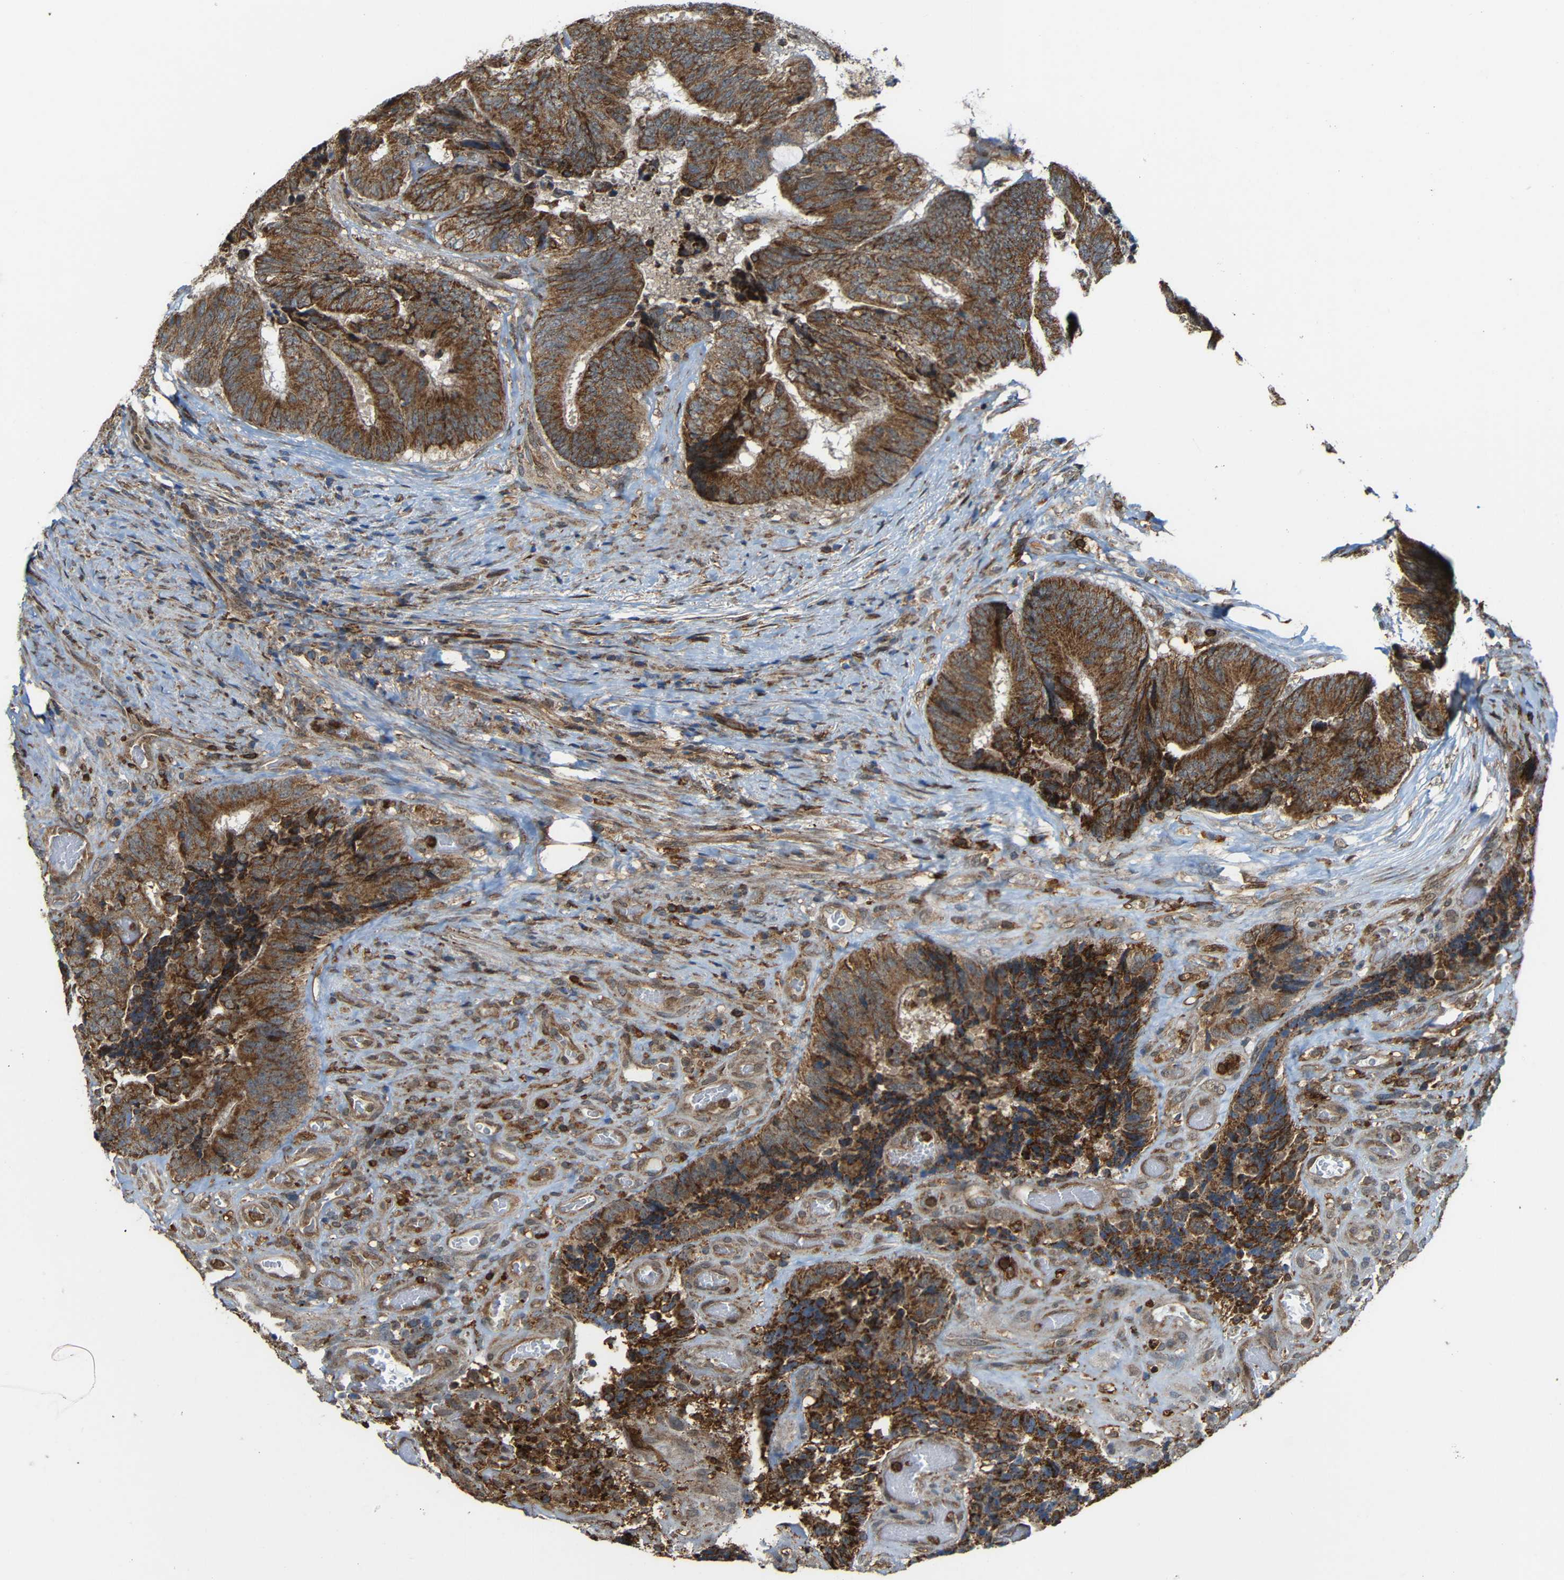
{"staining": {"intensity": "moderate", "quantity": ">75%", "location": "cytoplasmic/membranous"}, "tissue": "colorectal cancer", "cell_type": "Tumor cells", "image_type": "cancer", "snomed": [{"axis": "morphology", "description": "Adenocarcinoma, NOS"}, {"axis": "topography", "description": "Rectum"}], "caption": "Adenocarcinoma (colorectal) tissue demonstrates moderate cytoplasmic/membranous expression in about >75% of tumor cells", "gene": "C1GALT1", "patient": {"sex": "male", "age": 72}}